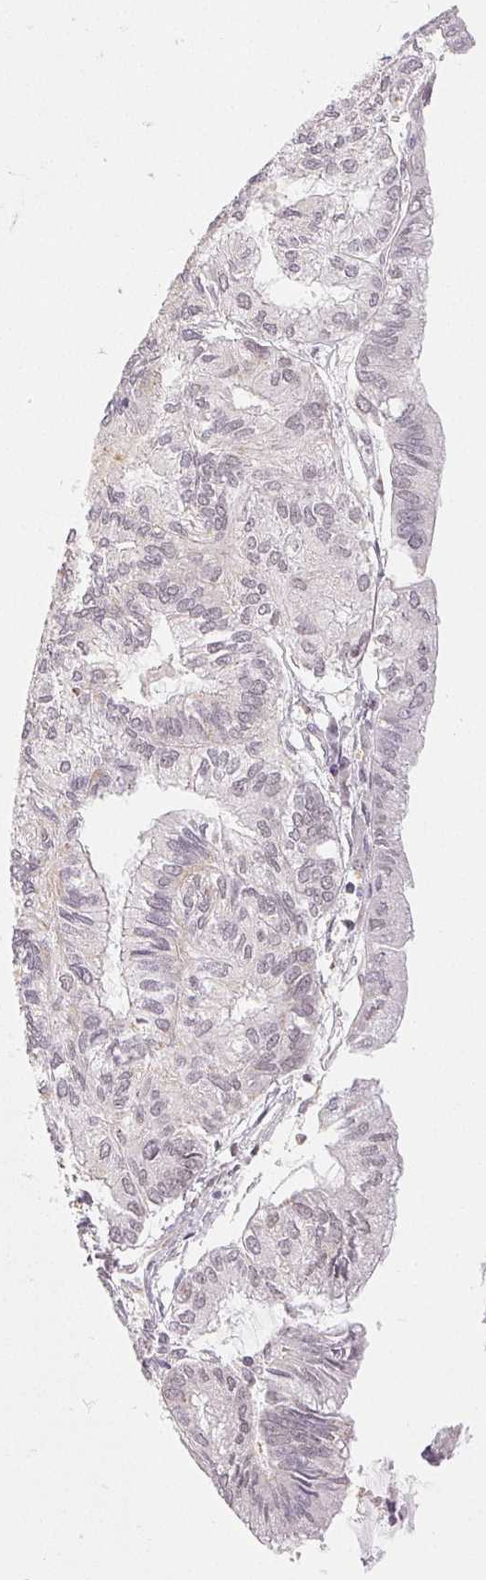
{"staining": {"intensity": "negative", "quantity": "none", "location": "none"}, "tissue": "endometrial cancer", "cell_type": "Tumor cells", "image_type": "cancer", "snomed": [{"axis": "morphology", "description": "Carcinoma, NOS"}, {"axis": "topography", "description": "Endometrium"}], "caption": "The image displays no significant staining in tumor cells of endometrial carcinoma.", "gene": "NXF3", "patient": {"sex": "female", "age": 62}}